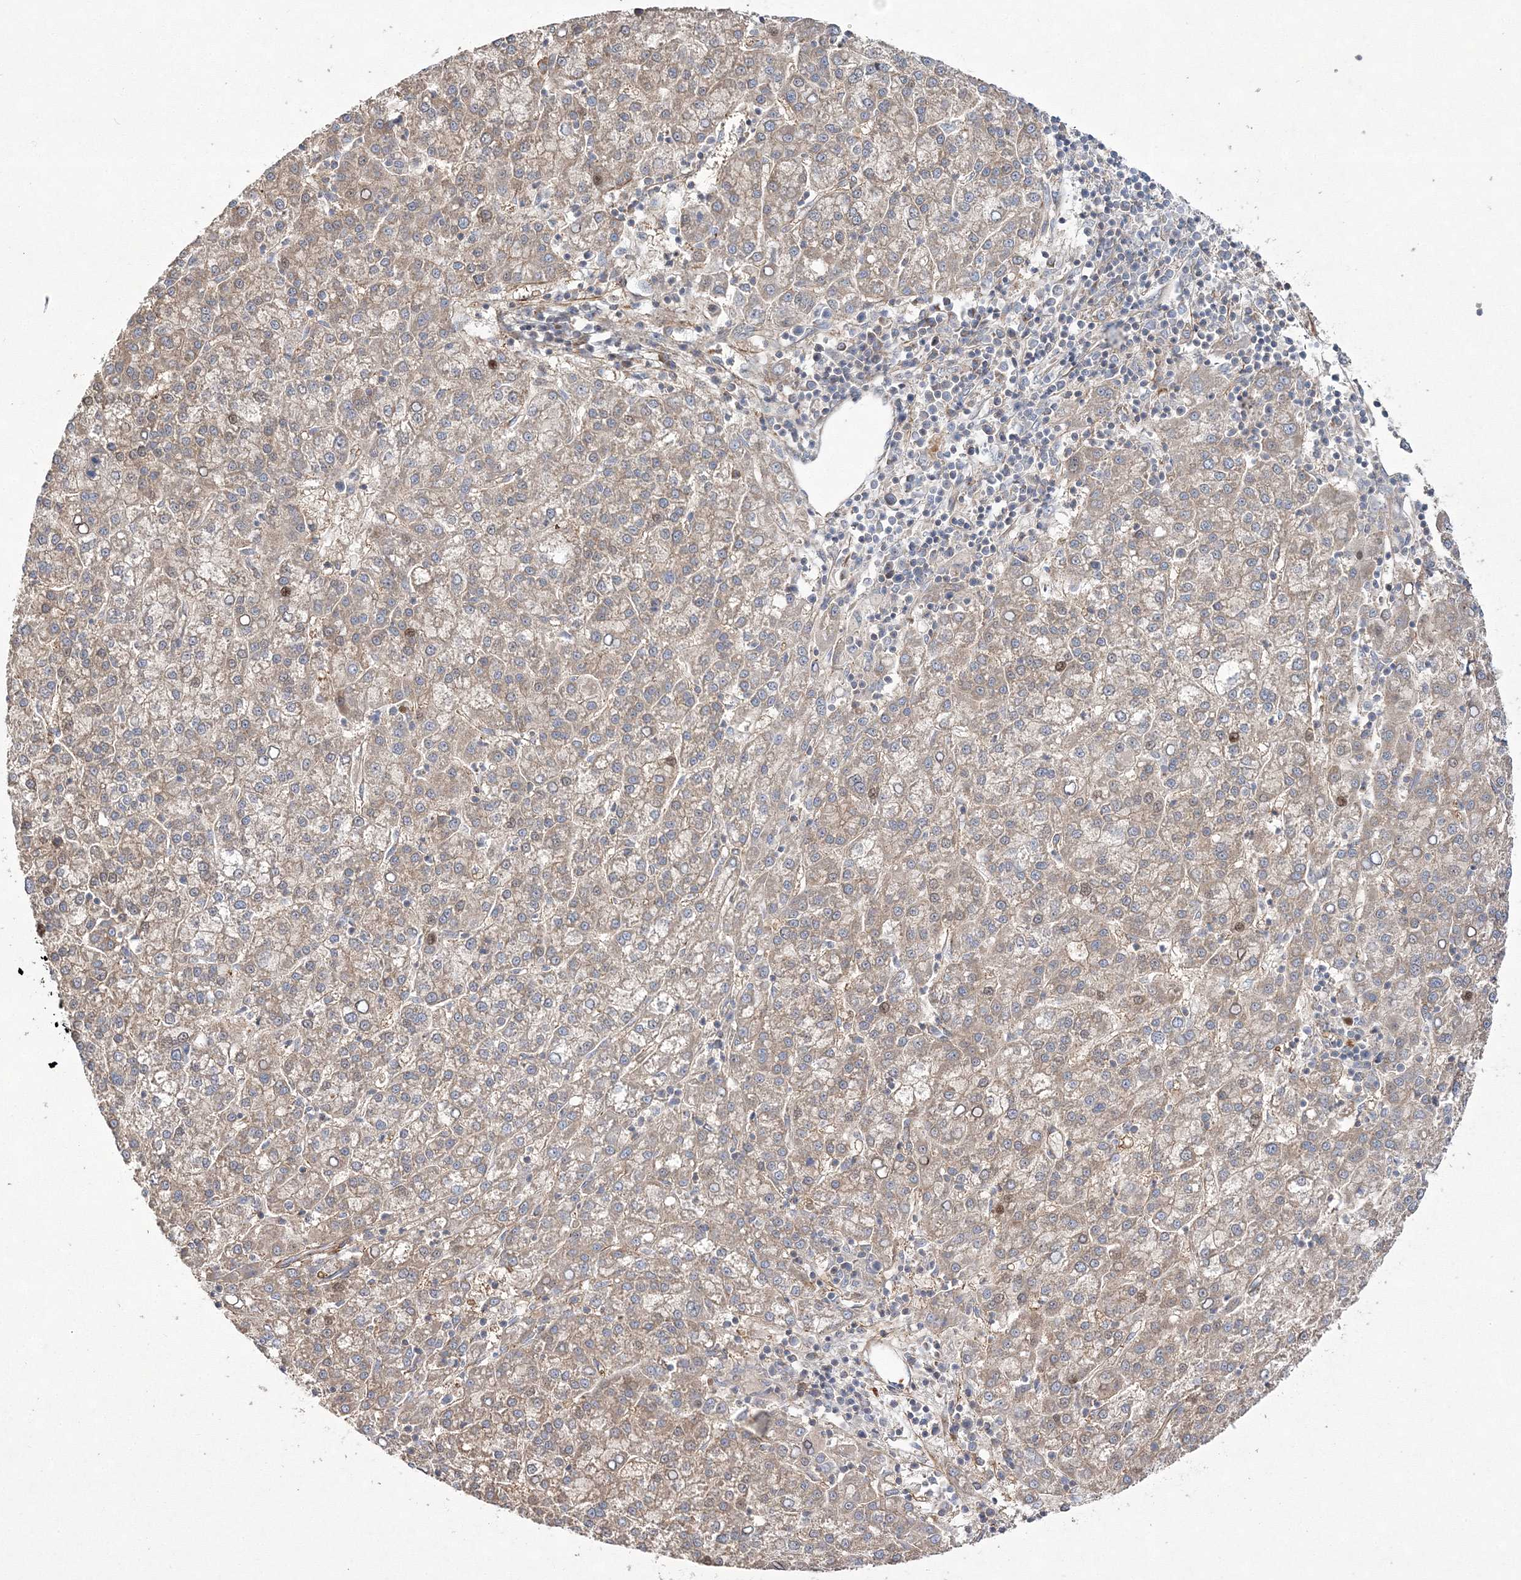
{"staining": {"intensity": "weak", "quantity": "25%-75%", "location": "cytoplasmic/membranous"}, "tissue": "liver cancer", "cell_type": "Tumor cells", "image_type": "cancer", "snomed": [{"axis": "morphology", "description": "Carcinoma, Hepatocellular, NOS"}, {"axis": "topography", "description": "Liver"}], "caption": "Immunohistochemistry (DAB) staining of human liver cancer reveals weak cytoplasmic/membranous protein positivity in approximately 25%-75% of tumor cells.", "gene": "ZSWIM6", "patient": {"sex": "female", "age": 58}}